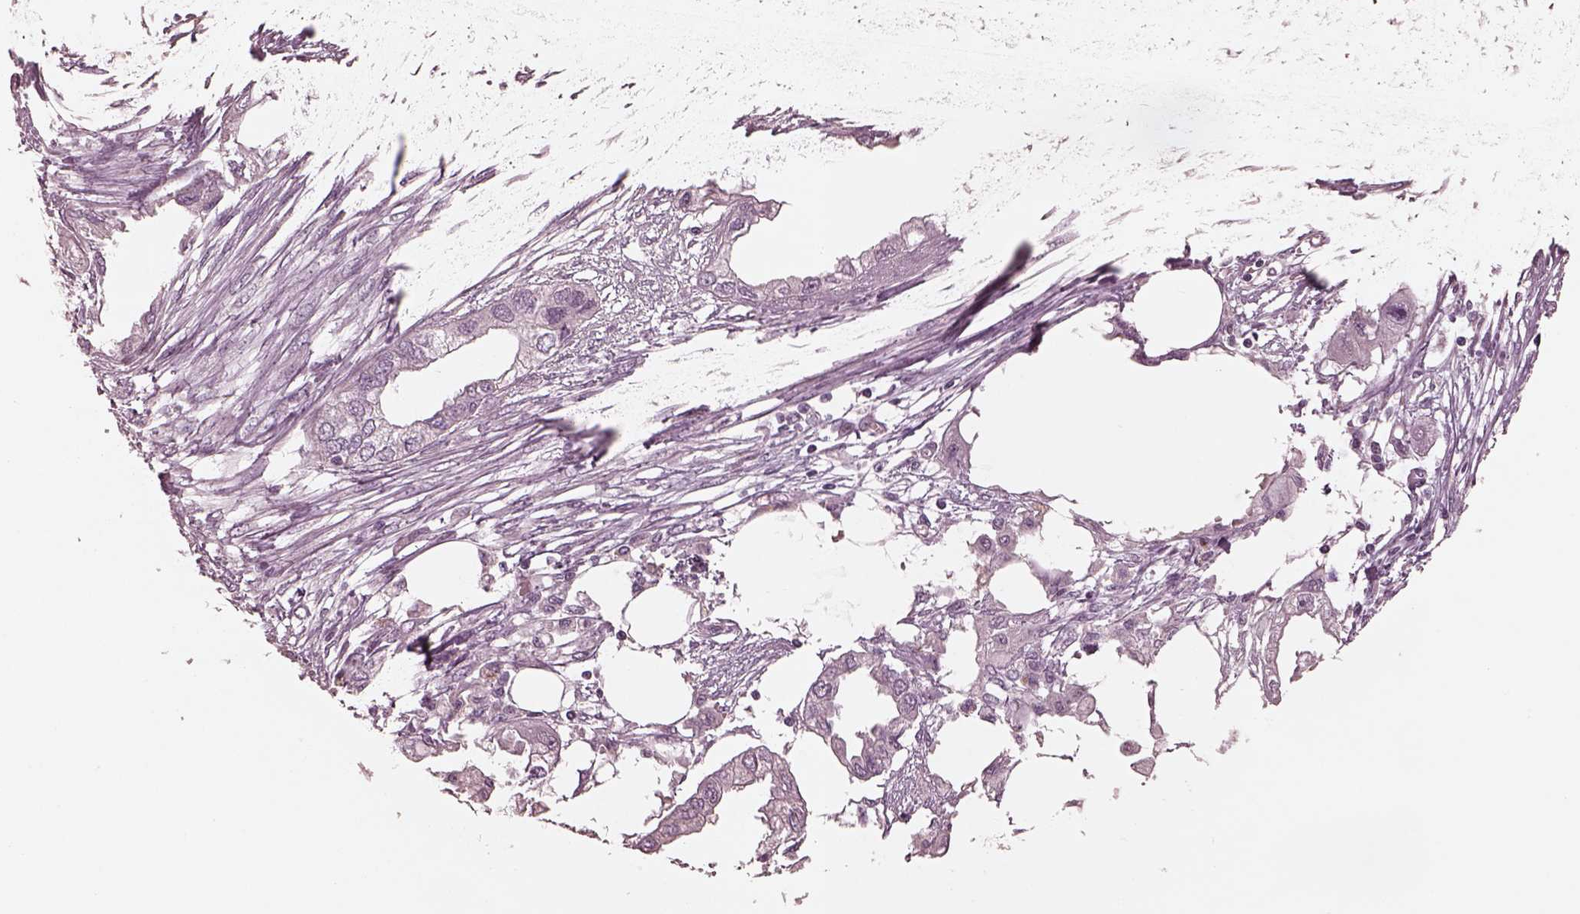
{"staining": {"intensity": "negative", "quantity": "none", "location": "none"}, "tissue": "endometrial cancer", "cell_type": "Tumor cells", "image_type": "cancer", "snomed": [{"axis": "morphology", "description": "Adenocarcinoma, NOS"}, {"axis": "morphology", "description": "Adenocarcinoma, metastatic, NOS"}, {"axis": "topography", "description": "Adipose tissue"}, {"axis": "topography", "description": "Endometrium"}], "caption": "Tumor cells are negative for protein expression in human metastatic adenocarcinoma (endometrial).", "gene": "OPN4", "patient": {"sex": "female", "age": 67}}